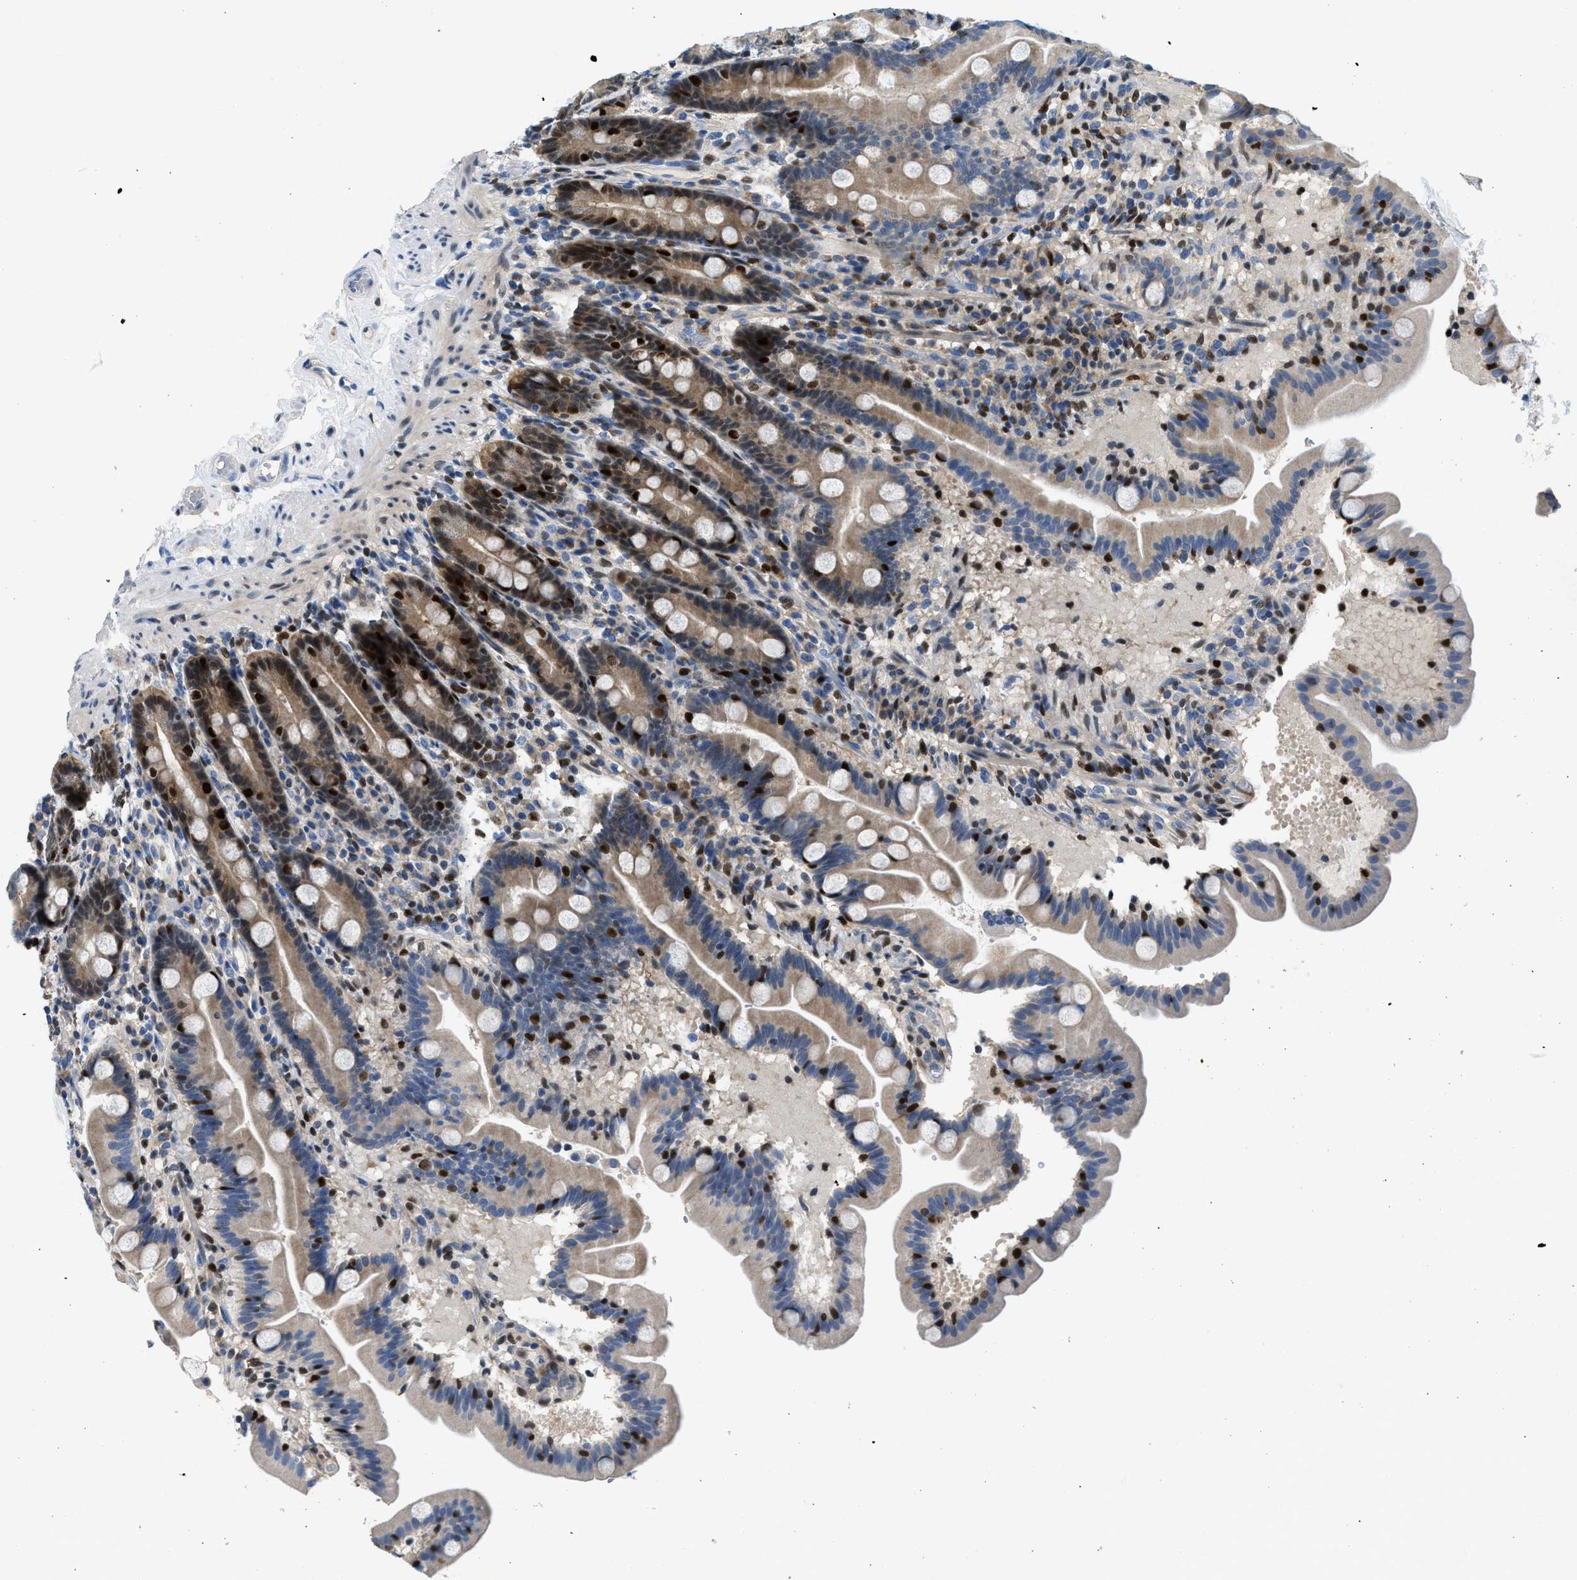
{"staining": {"intensity": "strong", "quantity": ">75%", "location": "cytoplasmic/membranous,nuclear"}, "tissue": "duodenum", "cell_type": "Glandular cells", "image_type": "normal", "snomed": [{"axis": "morphology", "description": "Normal tissue, NOS"}, {"axis": "topography", "description": "Duodenum"}], "caption": "Protein expression analysis of unremarkable human duodenum reveals strong cytoplasmic/membranous,nuclear staining in about >75% of glandular cells.", "gene": "TOX", "patient": {"sex": "male", "age": 54}}